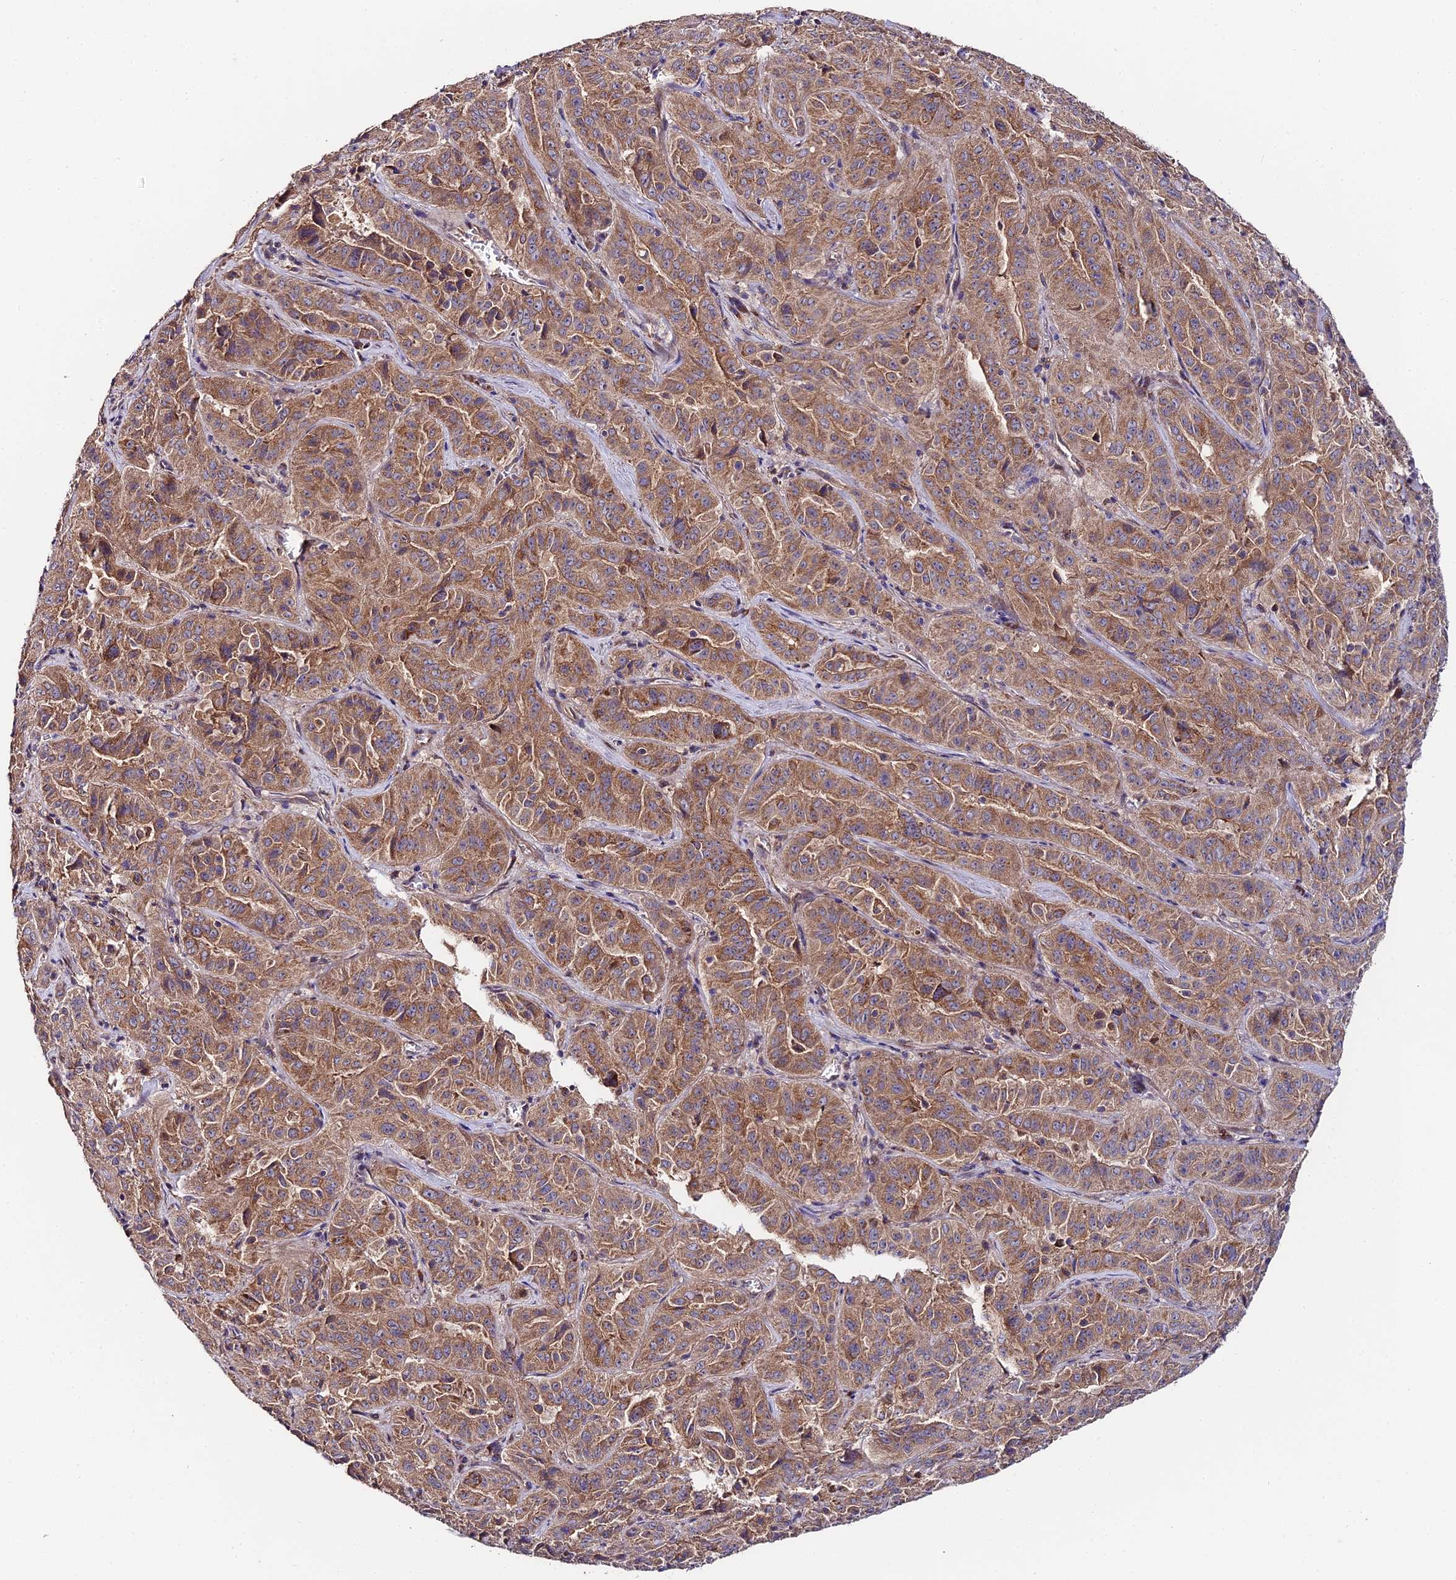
{"staining": {"intensity": "moderate", "quantity": ">75%", "location": "cytoplasmic/membranous"}, "tissue": "pancreatic cancer", "cell_type": "Tumor cells", "image_type": "cancer", "snomed": [{"axis": "morphology", "description": "Adenocarcinoma, NOS"}, {"axis": "topography", "description": "Pancreas"}], "caption": "Pancreatic cancer (adenocarcinoma) tissue demonstrates moderate cytoplasmic/membranous staining in about >75% of tumor cells, visualized by immunohistochemistry.", "gene": "C3orf20", "patient": {"sex": "male", "age": 63}}